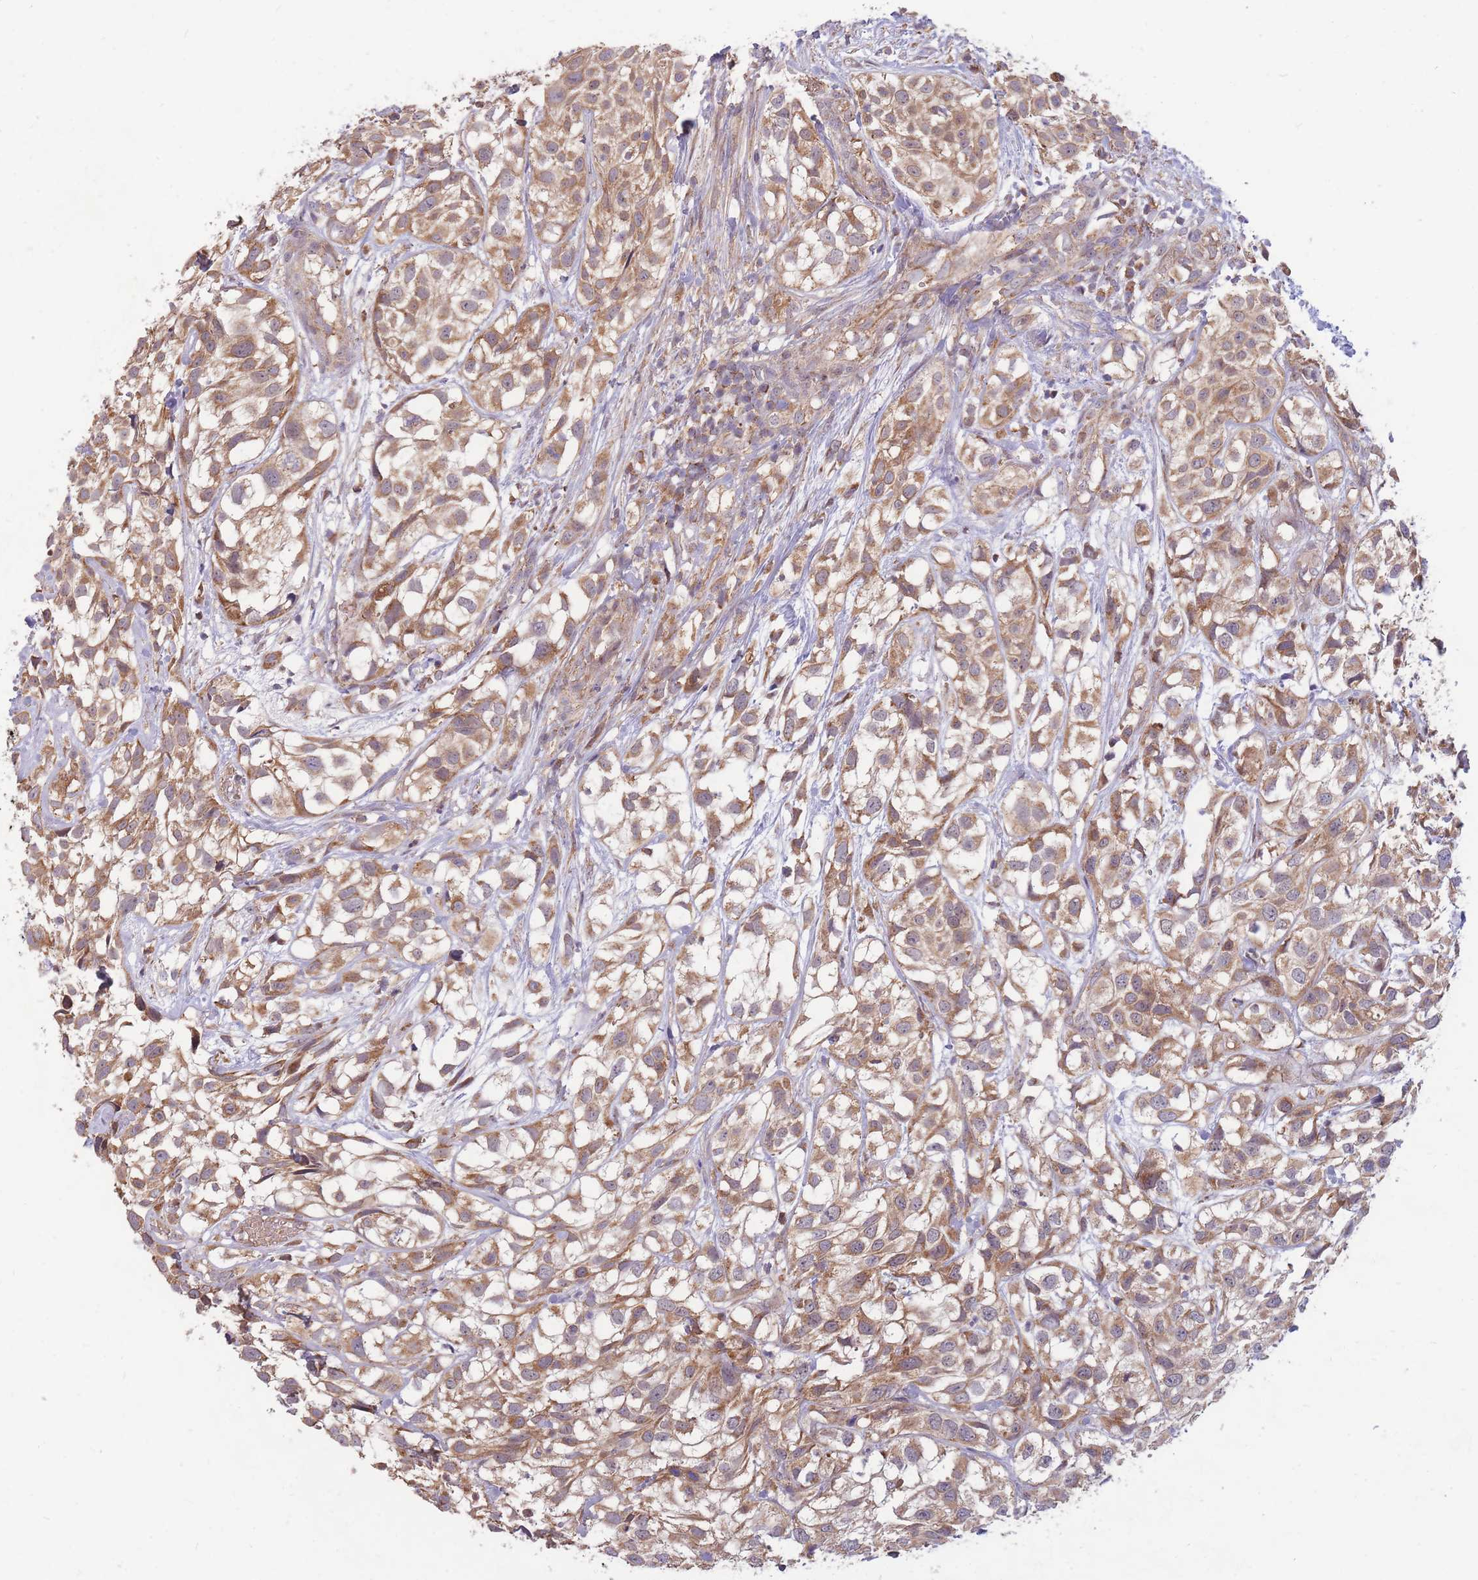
{"staining": {"intensity": "moderate", "quantity": ">75%", "location": "cytoplasmic/membranous"}, "tissue": "urothelial cancer", "cell_type": "Tumor cells", "image_type": "cancer", "snomed": [{"axis": "morphology", "description": "Urothelial carcinoma, High grade"}, {"axis": "topography", "description": "Urinary bladder"}], "caption": "The immunohistochemical stain labels moderate cytoplasmic/membranous expression in tumor cells of urothelial cancer tissue.", "gene": "PTPMT1", "patient": {"sex": "male", "age": 56}}